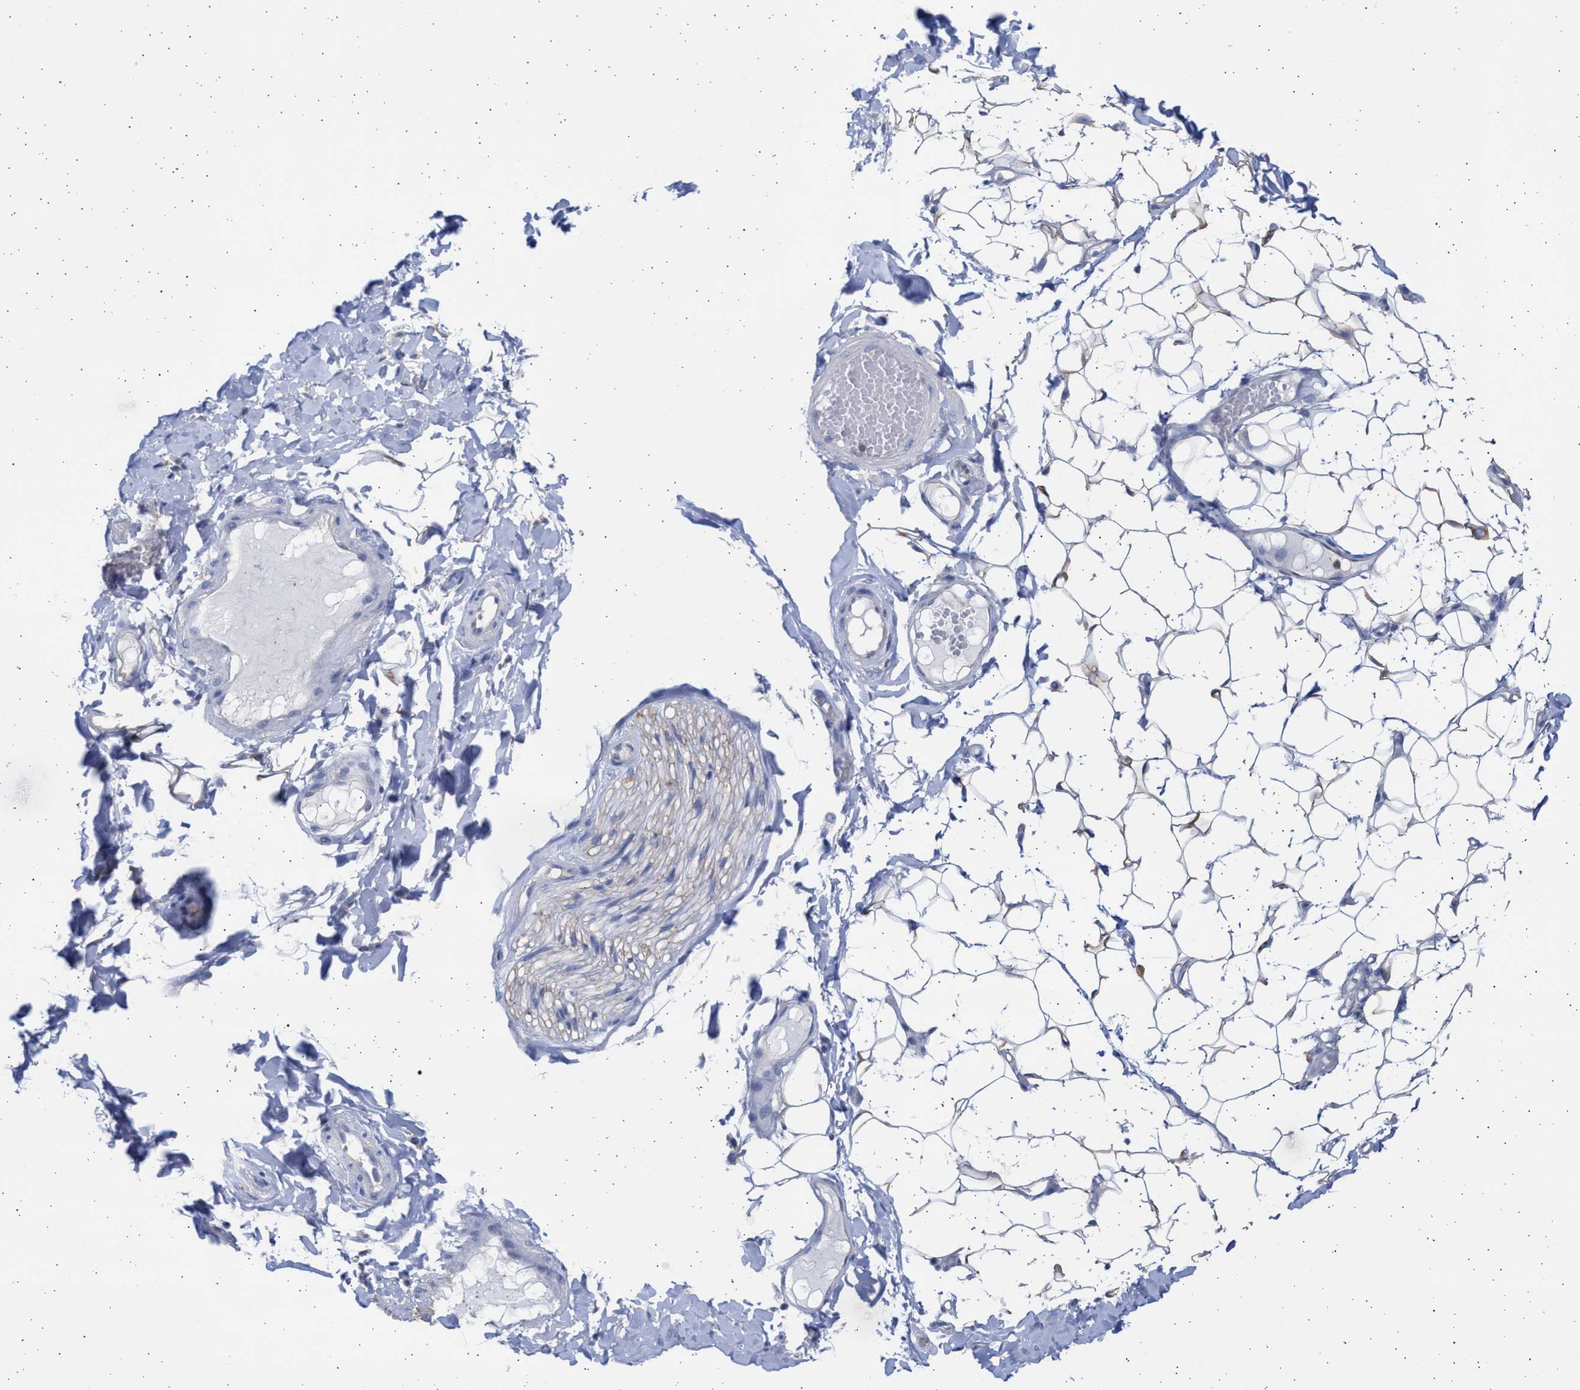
{"staining": {"intensity": "negative", "quantity": "none", "location": "none"}, "tissue": "adipose tissue", "cell_type": "Adipocytes", "image_type": "normal", "snomed": [{"axis": "morphology", "description": "Normal tissue, NOS"}, {"axis": "topography", "description": "Adipose tissue"}, {"axis": "topography", "description": "Vascular tissue"}, {"axis": "topography", "description": "Peripheral nerve tissue"}], "caption": "DAB immunohistochemical staining of unremarkable human adipose tissue exhibits no significant expression in adipocytes.", "gene": "ALDOC", "patient": {"sex": "male", "age": 25}}